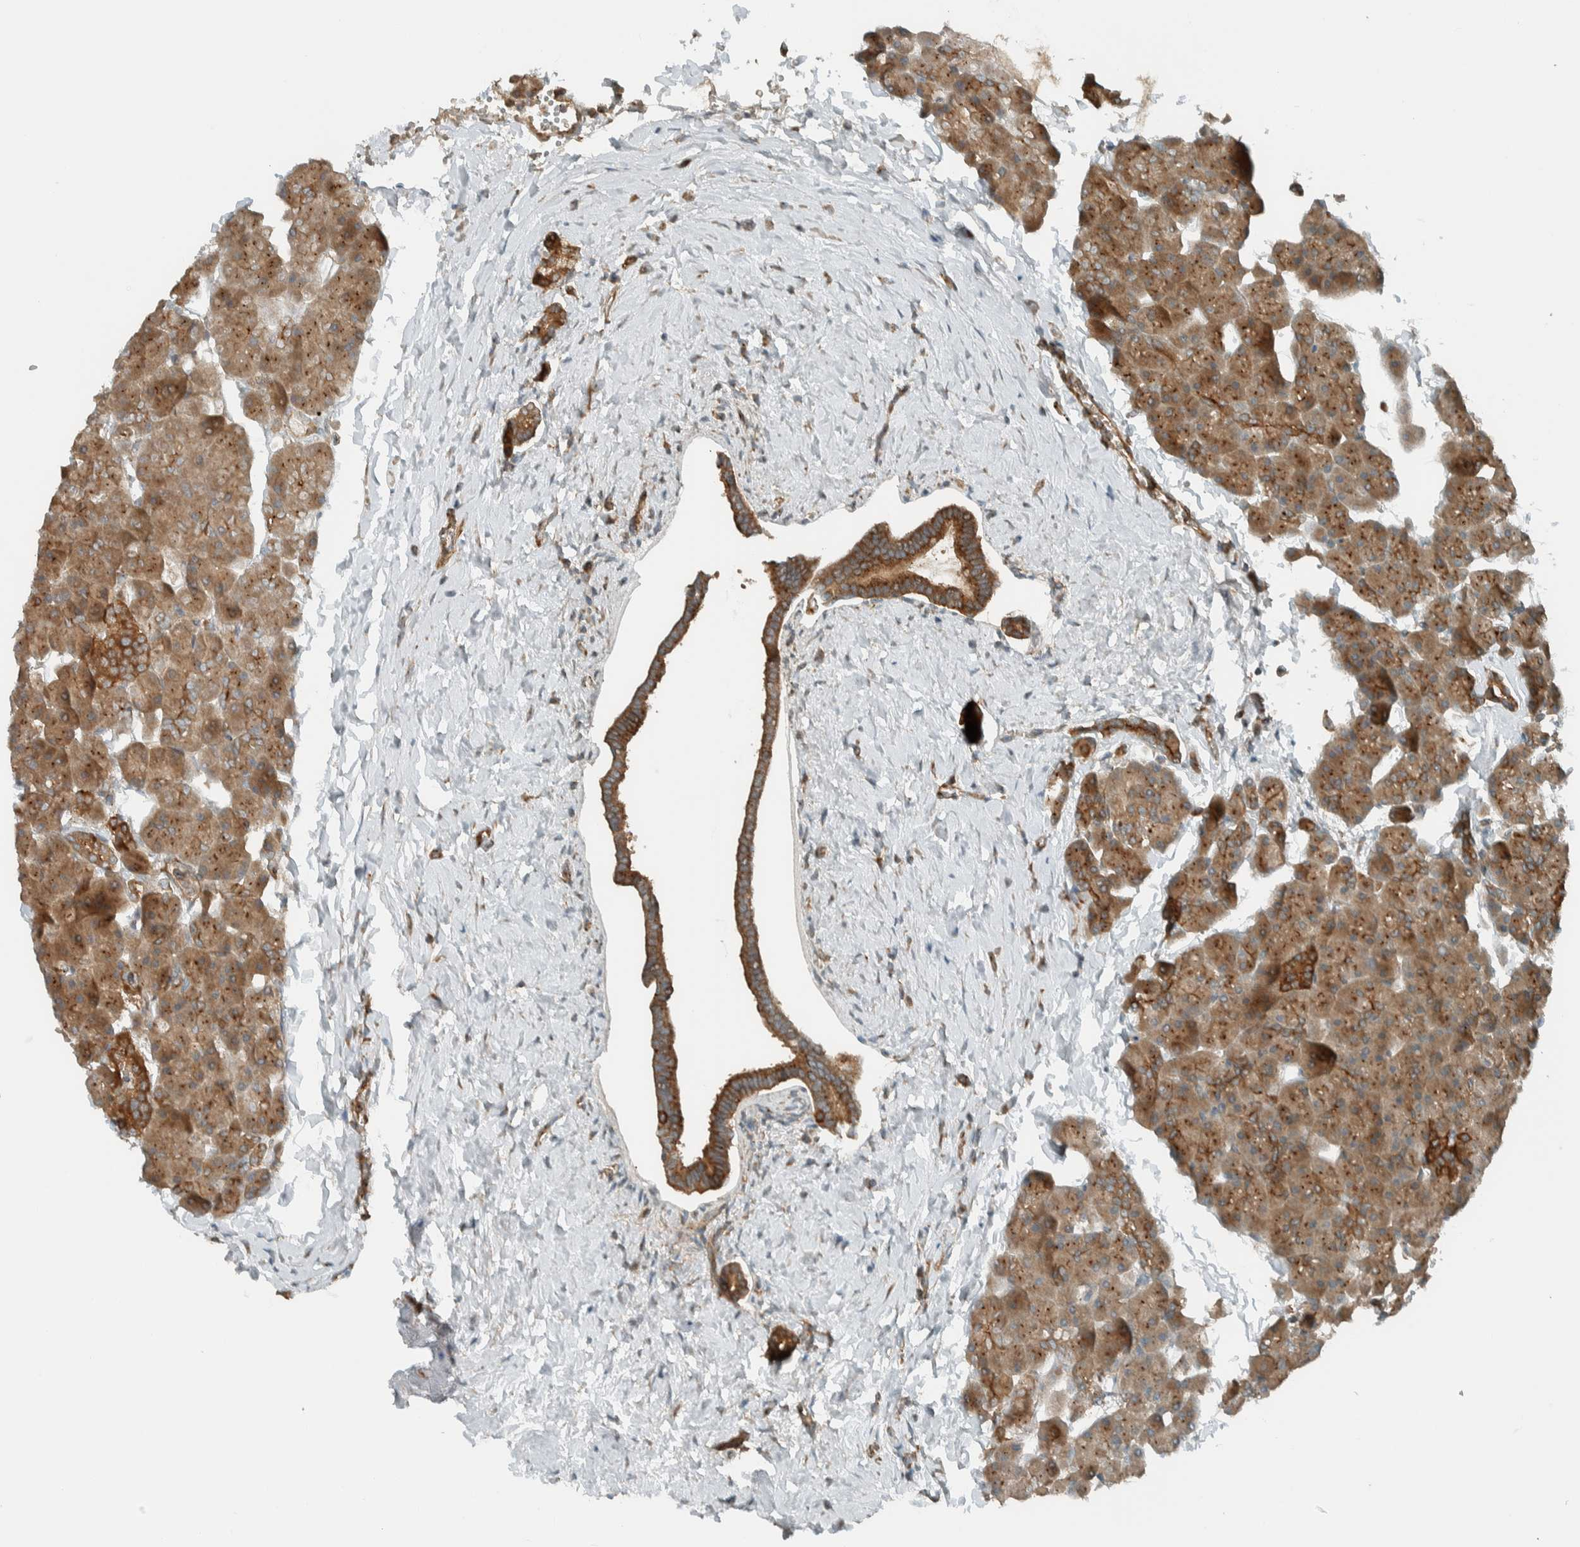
{"staining": {"intensity": "strong", "quantity": "25%-75%", "location": "cytoplasmic/membranous"}, "tissue": "pancreas", "cell_type": "Exocrine glandular cells", "image_type": "normal", "snomed": [{"axis": "morphology", "description": "Normal tissue, NOS"}, {"axis": "topography", "description": "Pancreas"}], "caption": "Brown immunohistochemical staining in unremarkable pancreas demonstrates strong cytoplasmic/membranous positivity in approximately 25%-75% of exocrine glandular cells. Using DAB (brown) and hematoxylin (blue) stains, captured at high magnification using brightfield microscopy.", "gene": "EXOC7", "patient": {"sex": "male", "age": 35}}